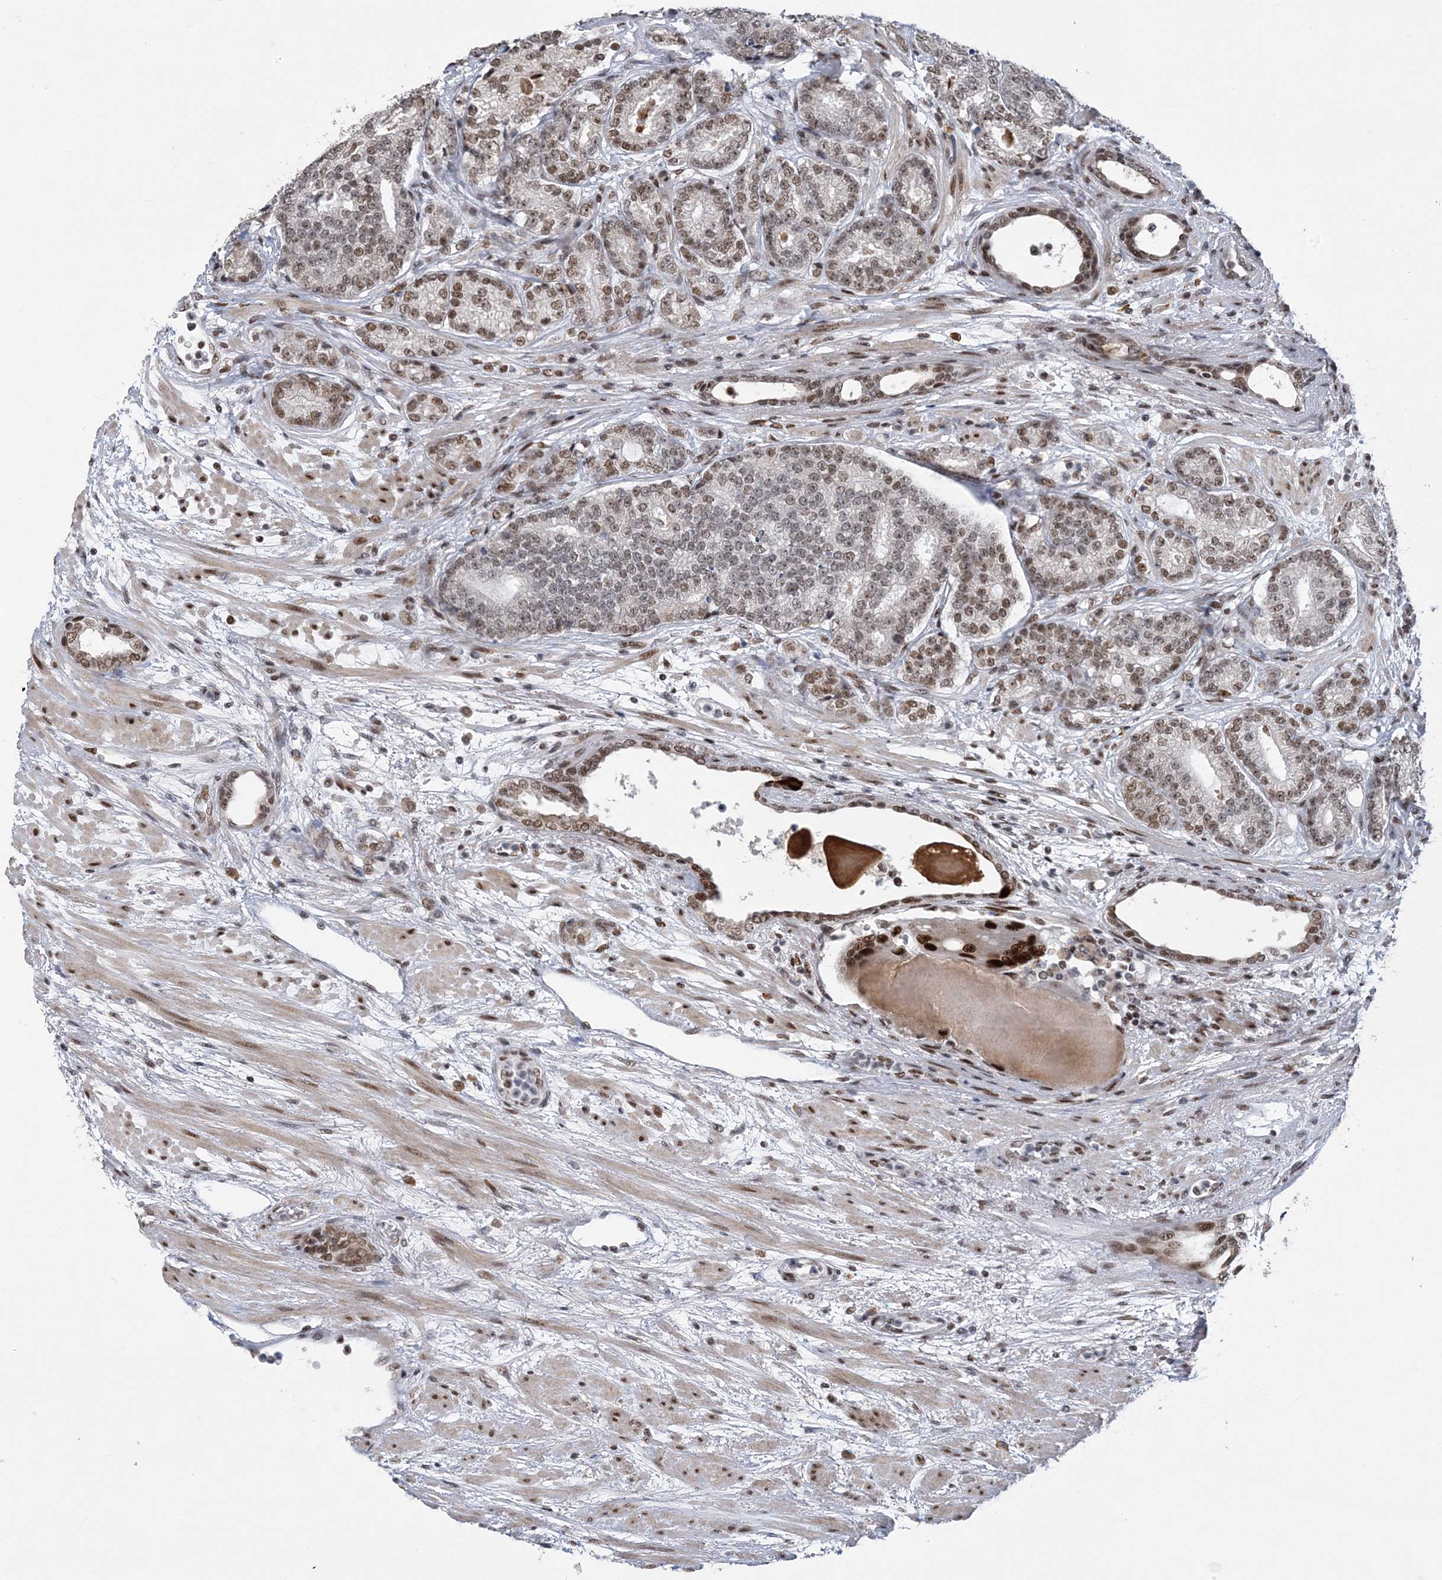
{"staining": {"intensity": "moderate", "quantity": ">75%", "location": "nuclear"}, "tissue": "prostate cancer", "cell_type": "Tumor cells", "image_type": "cancer", "snomed": [{"axis": "morphology", "description": "Adenocarcinoma, High grade"}, {"axis": "topography", "description": "Prostate"}], "caption": "High-grade adenocarcinoma (prostate) stained with a protein marker shows moderate staining in tumor cells.", "gene": "ZBTB7A", "patient": {"sex": "male", "age": 61}}